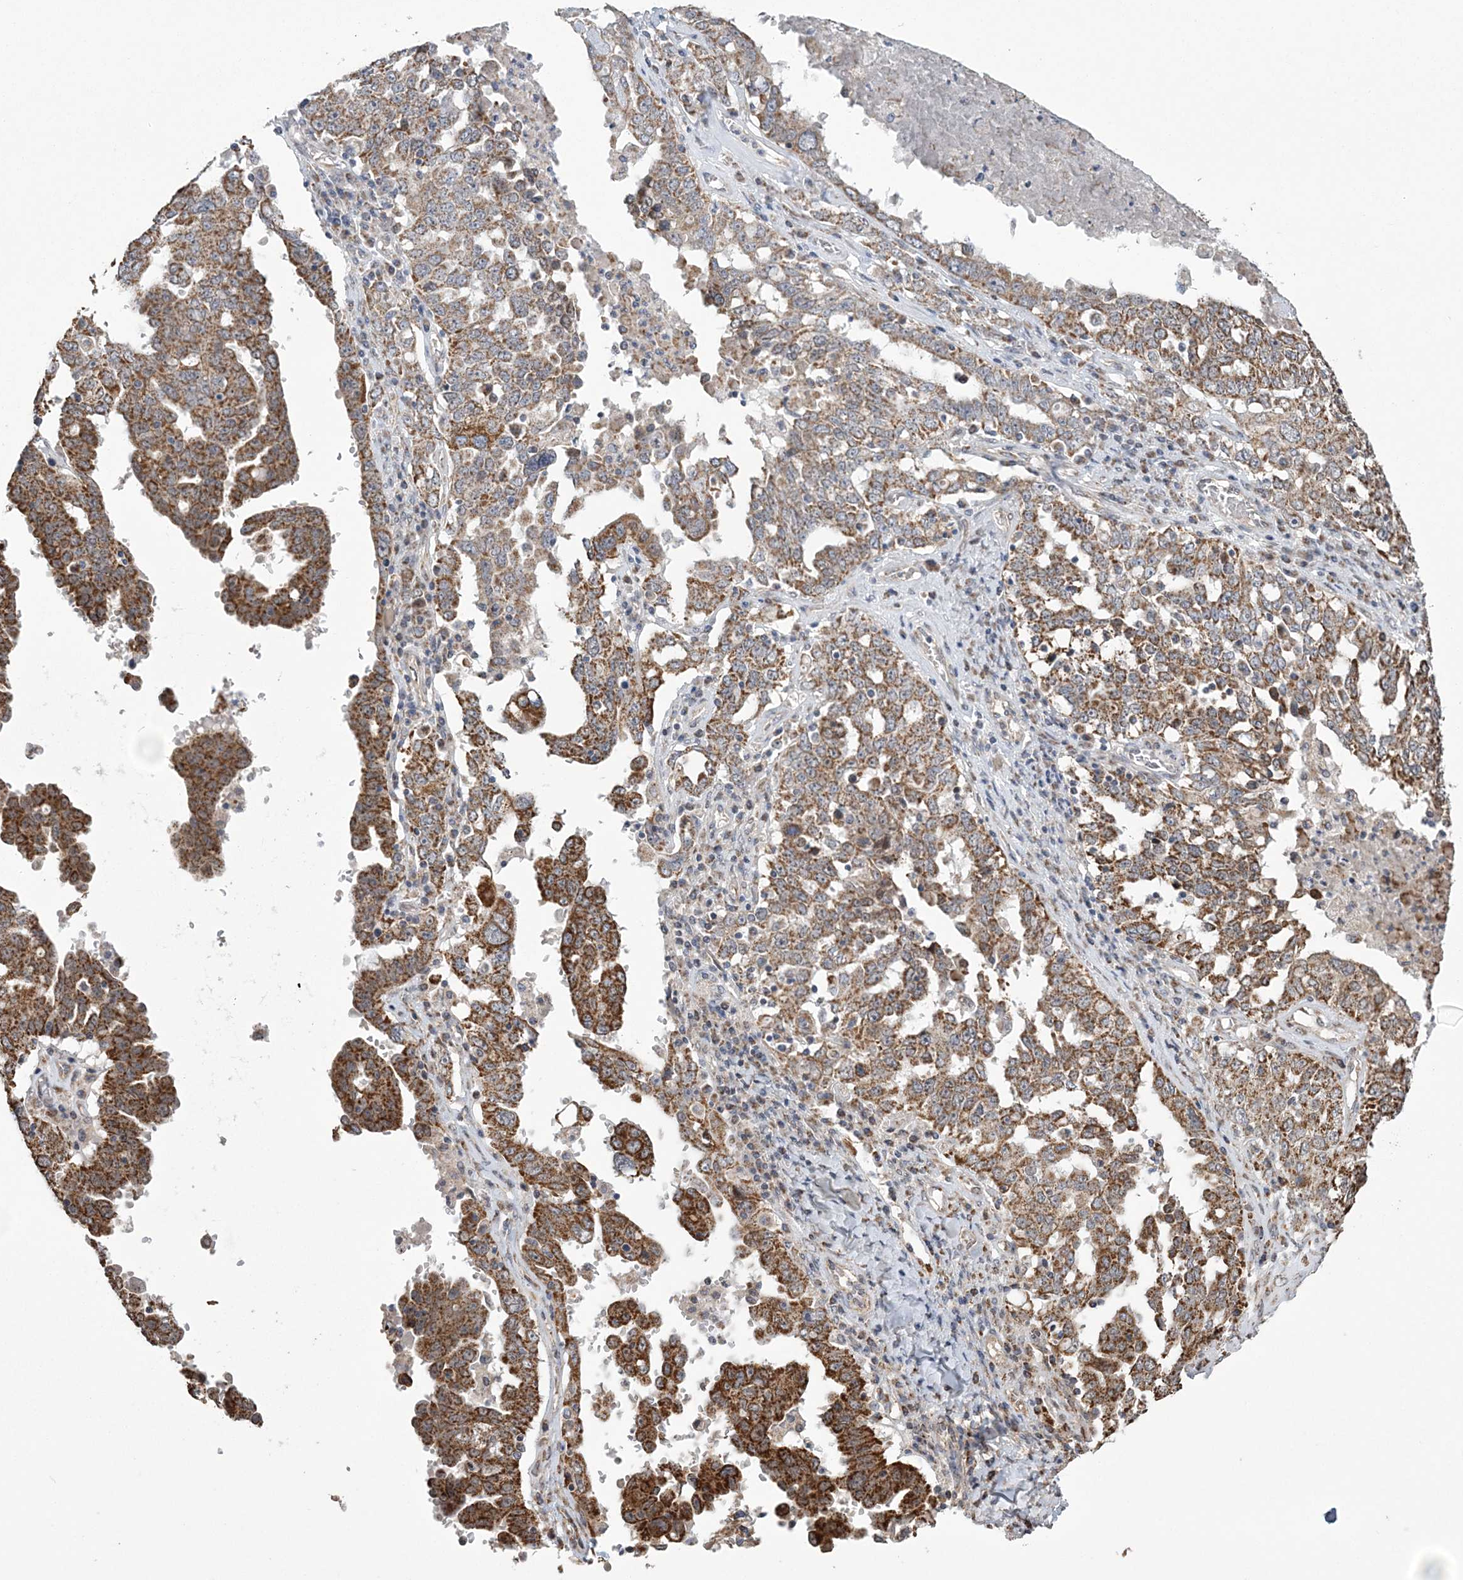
{"staining": {"intensity": "moderate", "quantity": ">75%", "location": "cytoplasmic/membranous"}, "tissue": "ovarian cancer", "cell_type": "Tumor cells", "image_type": "cancer", "snomed": [{"axis": "morphology", "description": "Carcinoma, endometroid"}, {"axis": "topography", "description": "Ovary"}], "caption": "IHC staining of ovarian endometroid carcinoma, which displays medium levels of moderate cytoplasmic/membranous expression in about >75% of tumor cells indicating moderate cytoplasmic/membranous protein staining. The staining was performed using DAB (3,3'-diaminobenzidine) (brown) for protein detection and nuclei were counterstained in hematoxylin (blue).", "gene": "SLX9", "patient": {"sex": "female", "age": 62}}